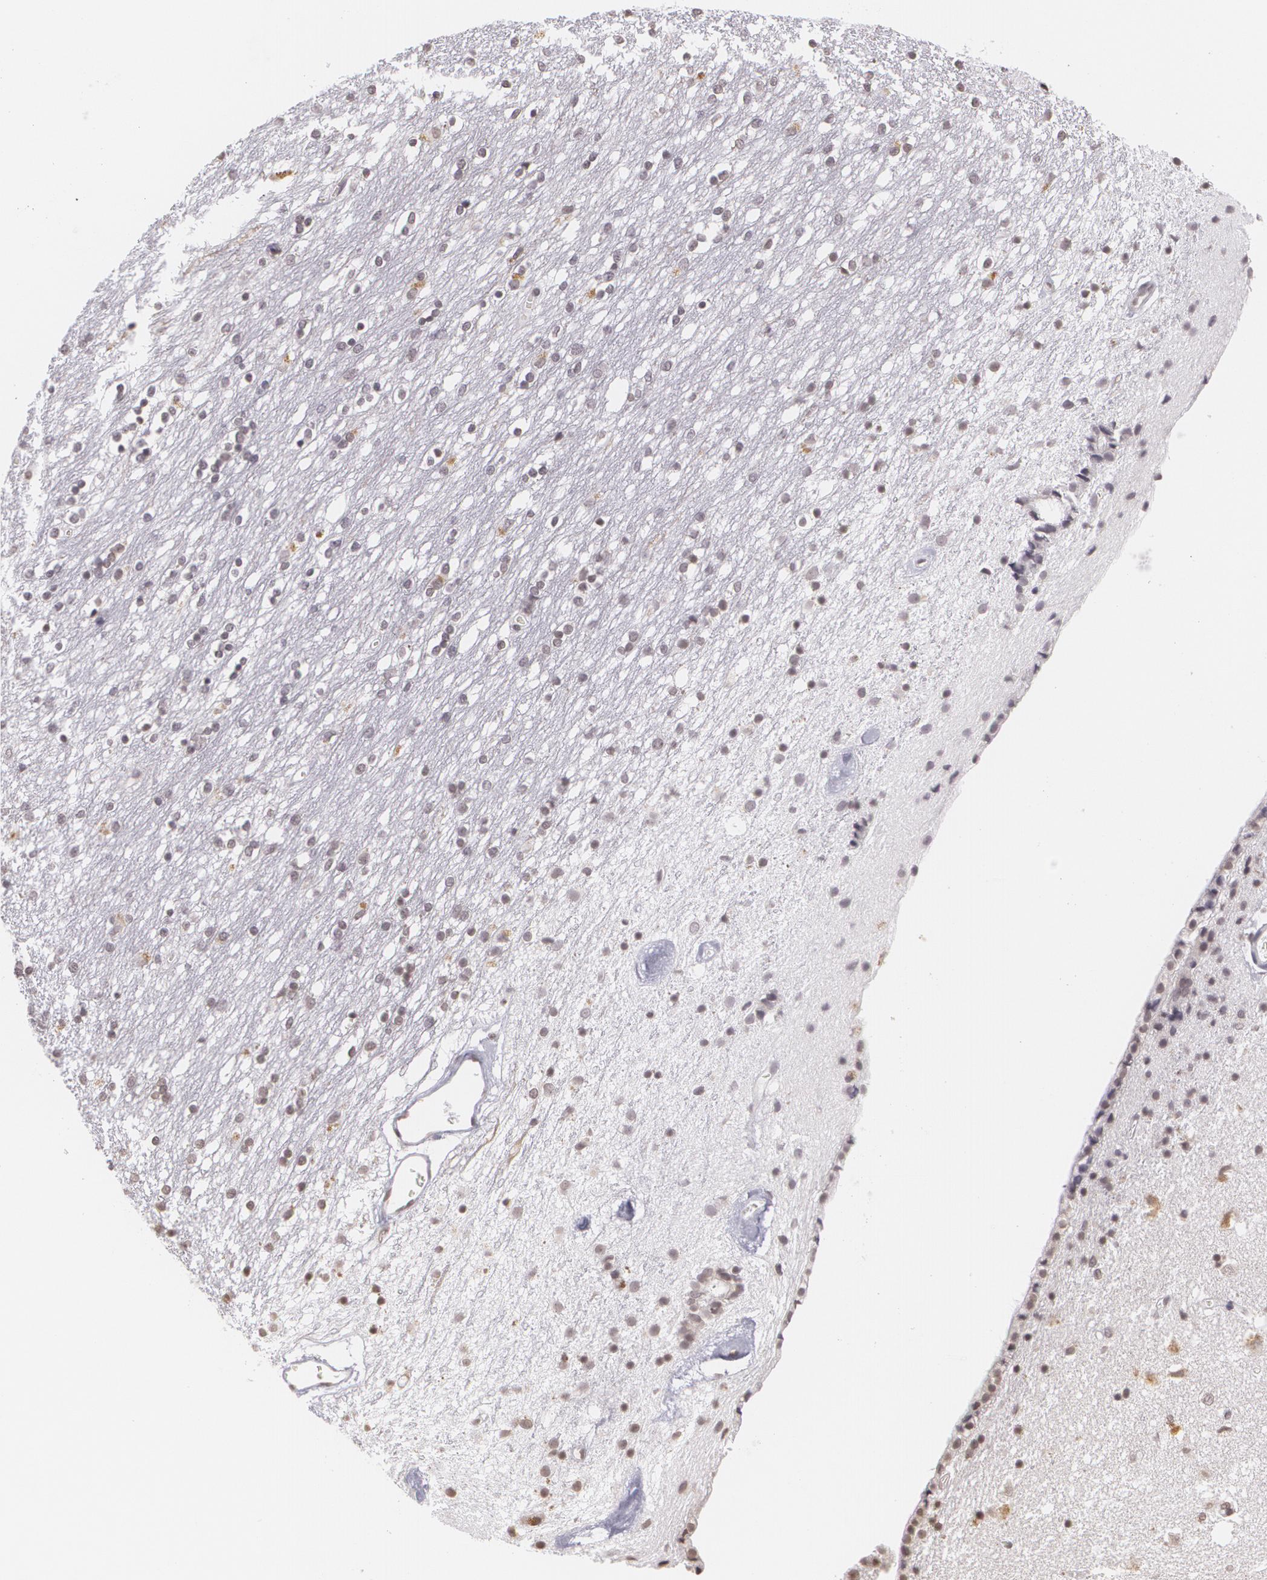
{"staining": {"intensity": "moderate", "quantity": "<25%", "location": "cytoplasmic/membranous"}, "tissue": "caudate", "cell_type": "Glial cells", "image_type": "normal", "snomed": [{"axis": "morphology", "description": "Normal tissue, NOS"}, {"axis": "topography", "description": "Lateral ventricle wall"}], "caption": "Immunohistochemistry photomicrograph of normal human caudate stained for a protein (brown), which shows low levels of moderate cytoplasmic/membranous expression in about <25% of glial cells.", "gene": "MUC1", "patient": {"sex": "female", "age": 54}}